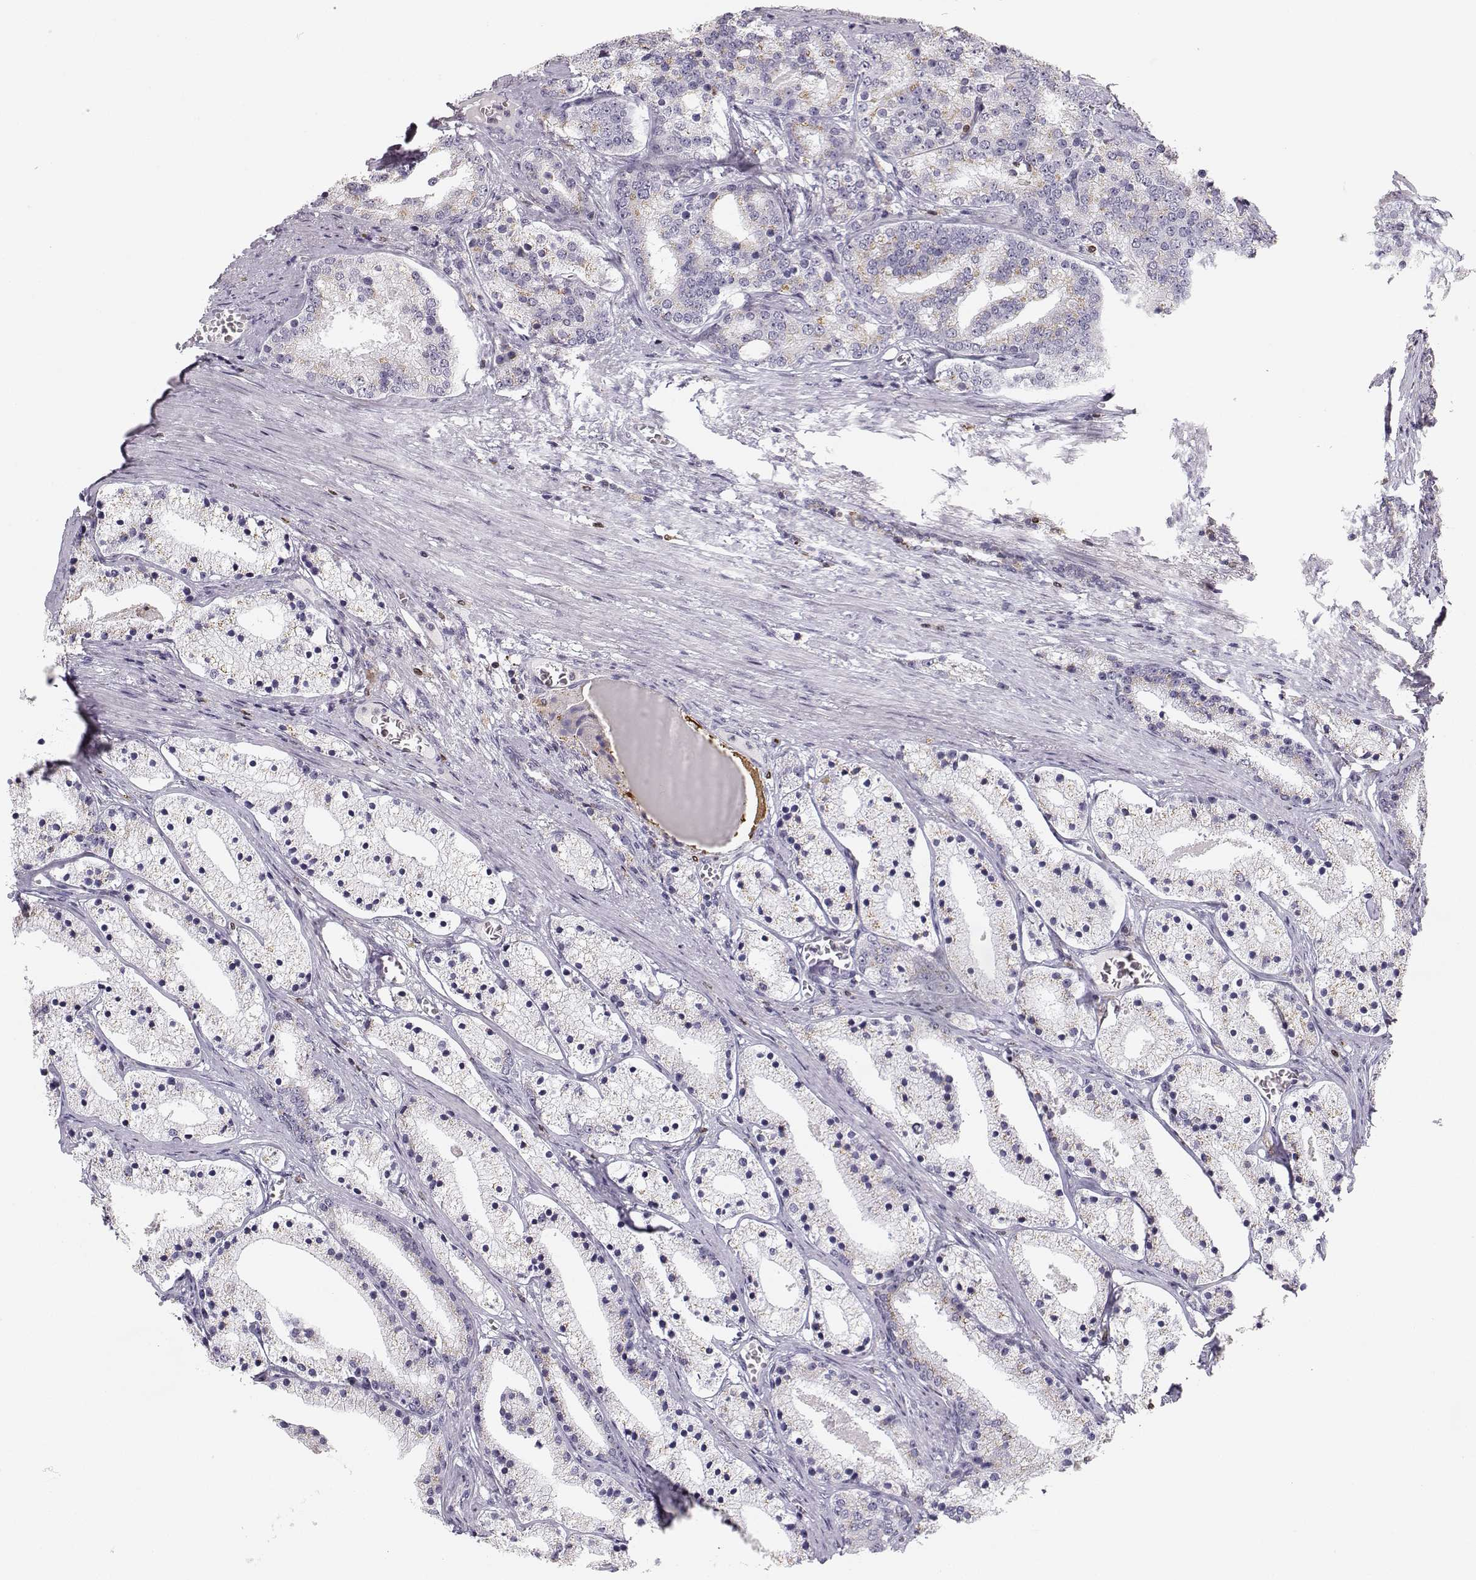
{"staining": {"intensity": "weak", "quantity": "<25%", "location": "cytoplasmic/membranous"}, "tissue": "prostate cancer", "cell_type": "Tumor cells", "image_type": "cancer", "snomed": [{"axis": "morphology", "description": "Adenocarcinoma, NOS"}, {"axis": "topography", "description": "Prostate"}], "caption": "This is a histopathology image of IHC staining of prostate adenocarcinoma, which shows no positivity in tumor cells.", "gene": "HTR7", "patient": {"sex": "male", "age": 69}}